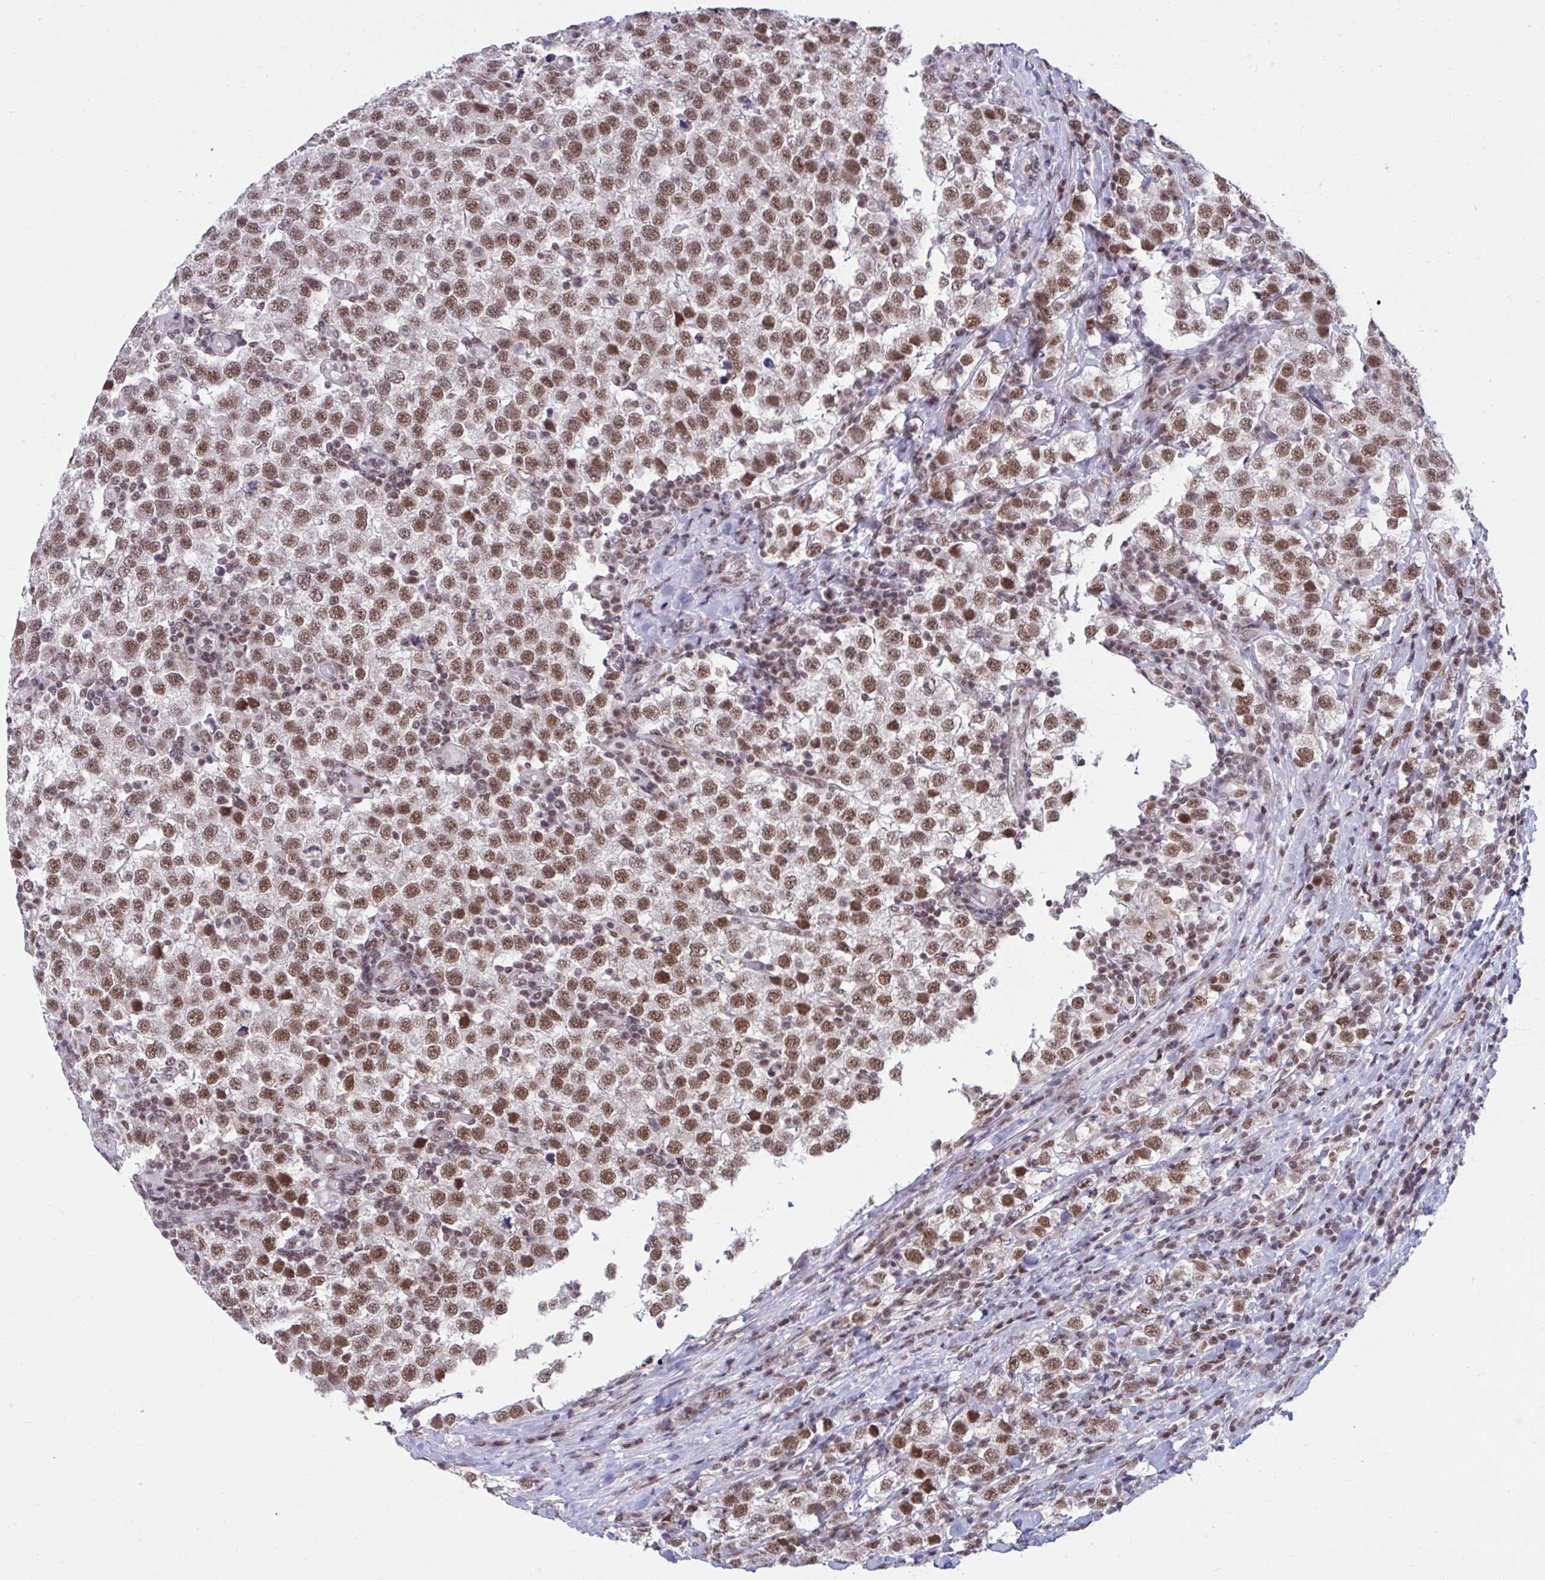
{"staining": {"intensity": "moderate", "quantity": ">75%", "location": "nuclear"}, "tissue": "testis cancer", "cell_type": "Tumor cells", "image_type": "cancer", "snomed": [{"axis": "morphology", "description": "Seminoma, NOS"}, {"axis": "topography", "description": "Testis"}], "caption": "Testis cancer (seminoma) tissue reveals moderate nuclear positivity in approximately >75% of tumor cells, visualized by immunohistochemistry.", "gene": "PHF10", "patient": {"sex": "male", "age": 34}}